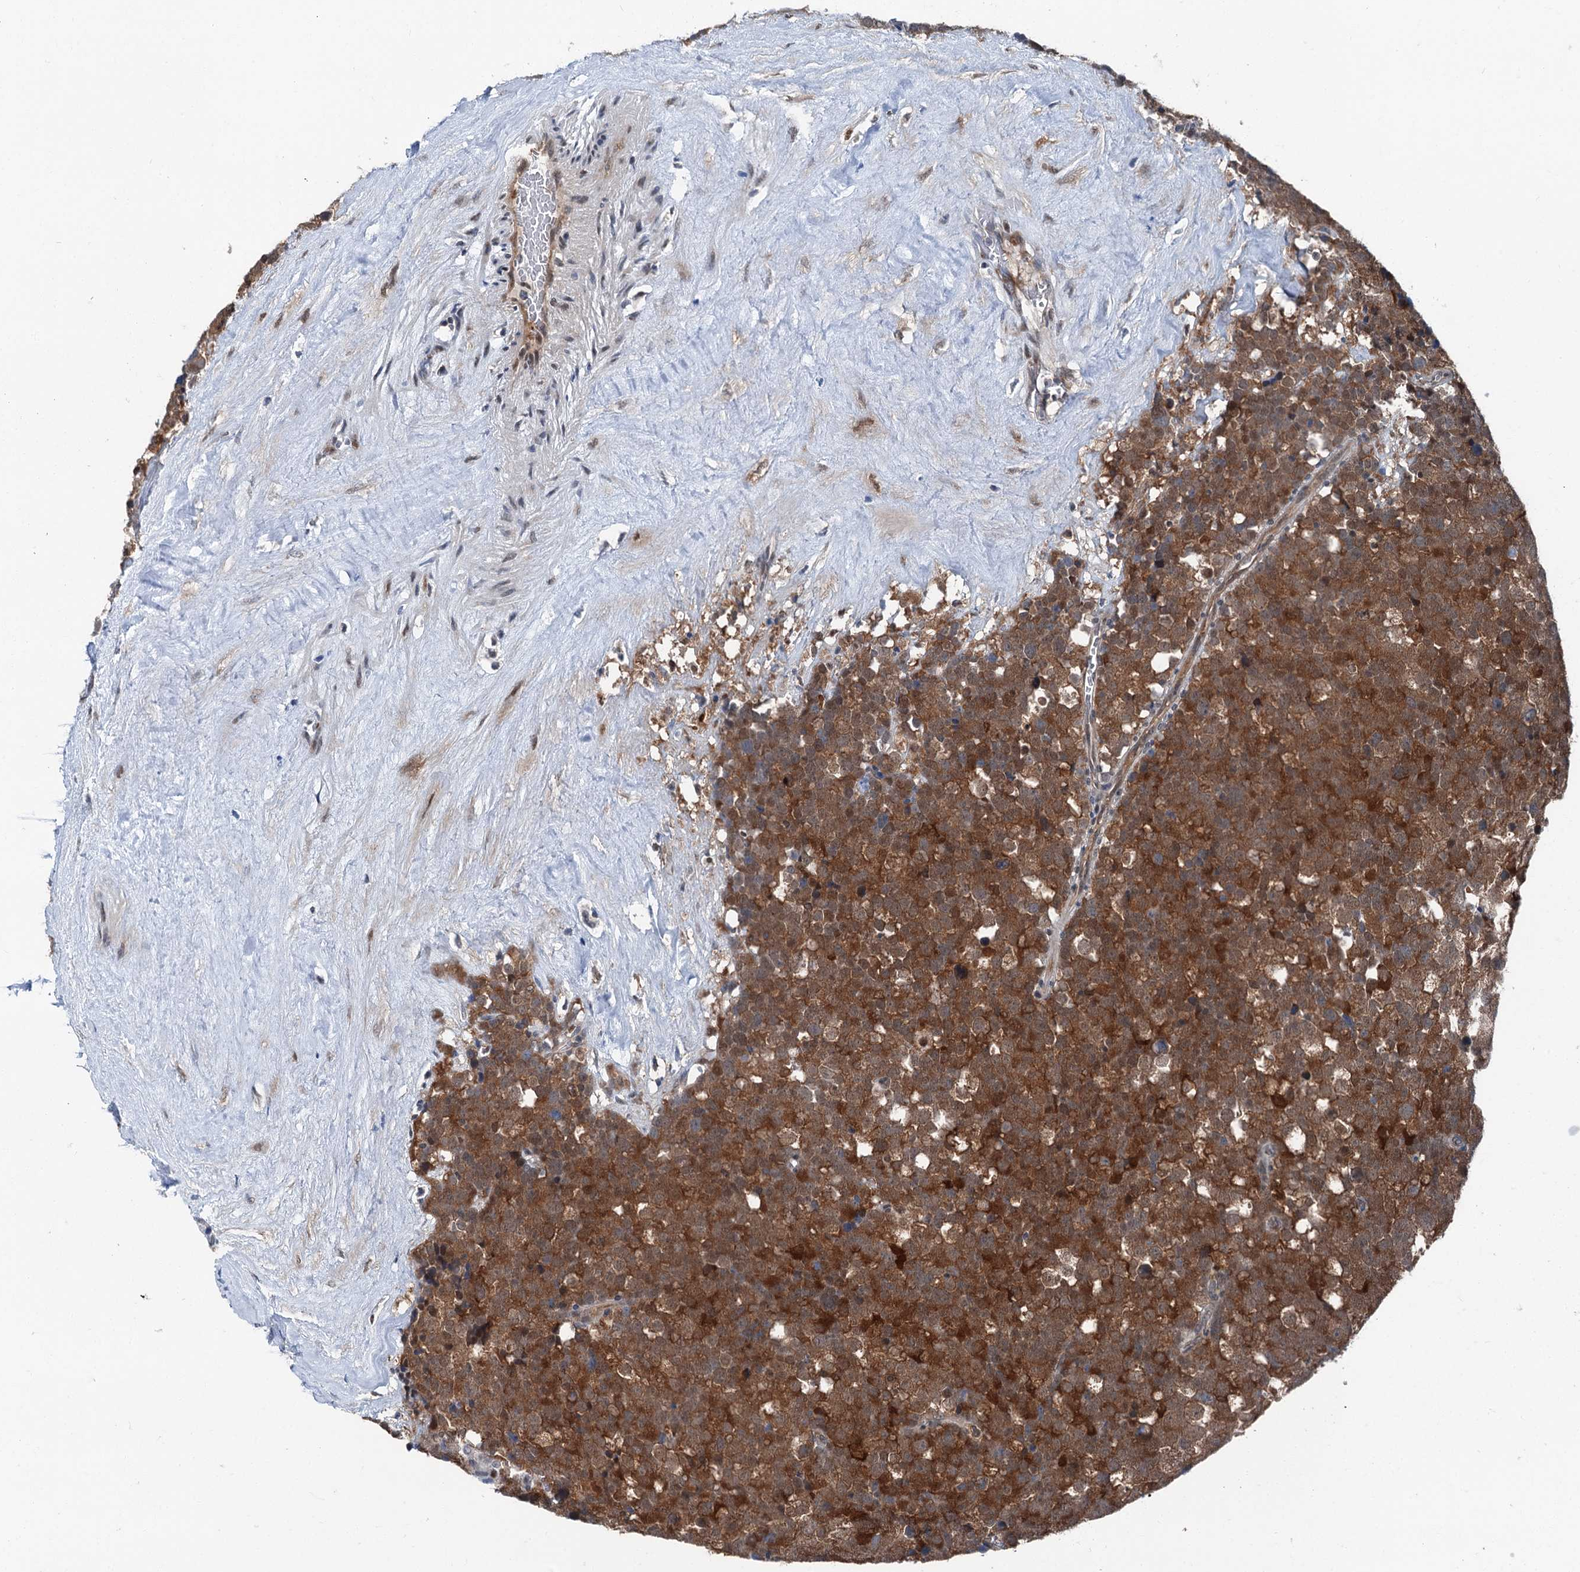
{"staining": {"intensity": "strong", "quantity": ">75%", "location": "cytoplasmic/membranous,nuclear"}, "tissue": "testis cancer", "cell_type": "Tumor cells", "image_type": "cancer", "snomed": [{"axis": "morphology", "description": "Seminoma, NOS"}, {"axis": "topography", "description": "Testis"}], "caption": "Testis cancer tissue shows strong cytoplasmic/membranous and nuclear staining in approximately >75% of tumor cells (brown staining indicates protein expression, while blue staining denotes nuclei).", "gene": "PSMD13", "patient": {"sex": "male", "age": 71}}